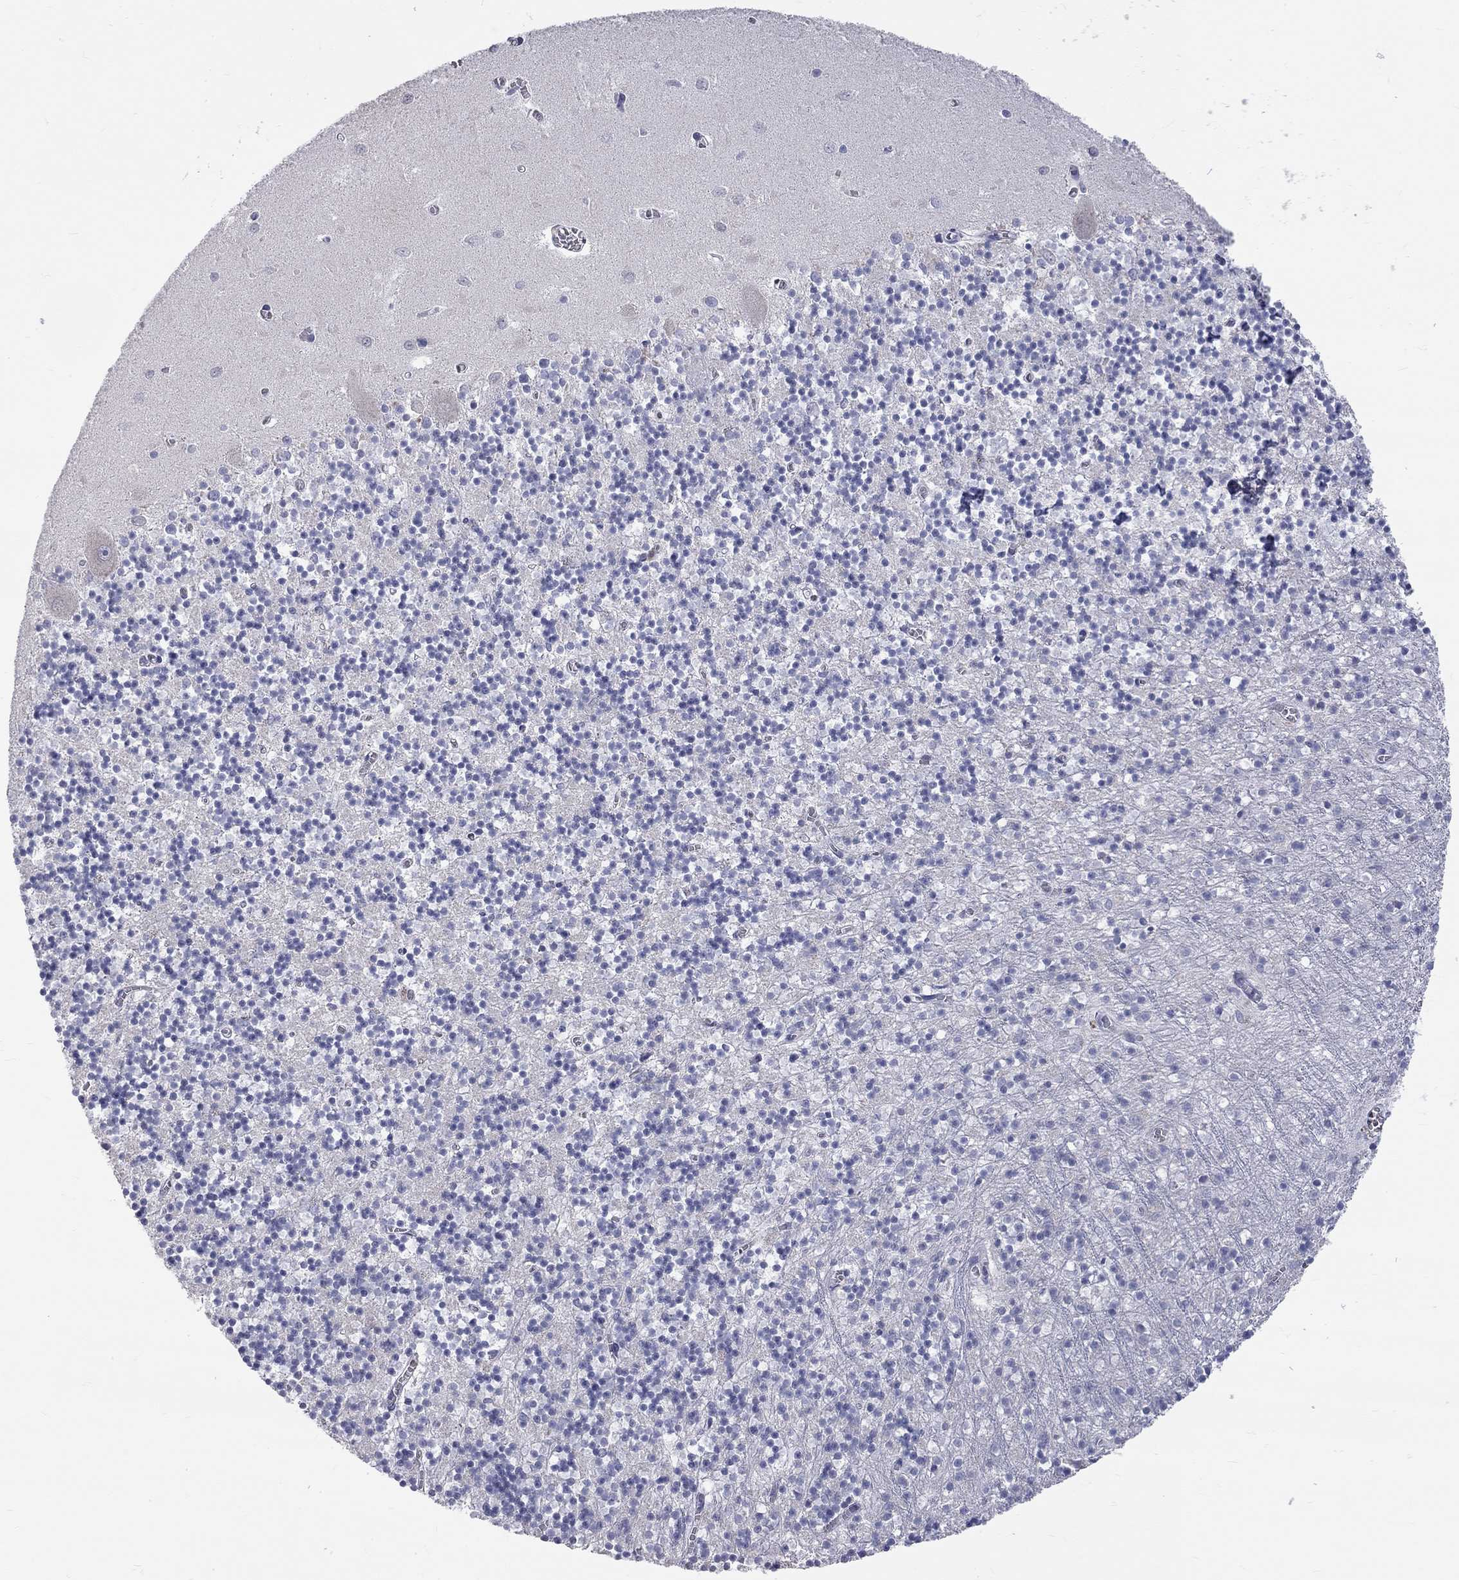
{"staining": {"intensity": "negative", "quantity": "none", "location": "none"}, "tissue": "cerebellum", "cell_type": "Cells in granular layer", "image_type": "normal", "snomed": [{"axis": "morphology", "description": "Normal tissue, NOS"}, {"axis": "topography", "description": "Cerebellum"}], "caption": "There is no significant staining in cells in granular layer of cerebellum. (Stains: DAB immunohistochemistry (IHC) with hematoxylin counter stain, Microscopy: brightfield microscopy at high magnification).", "gene": "OPRK1", "patient": {"sex": "female", "age": 64}}